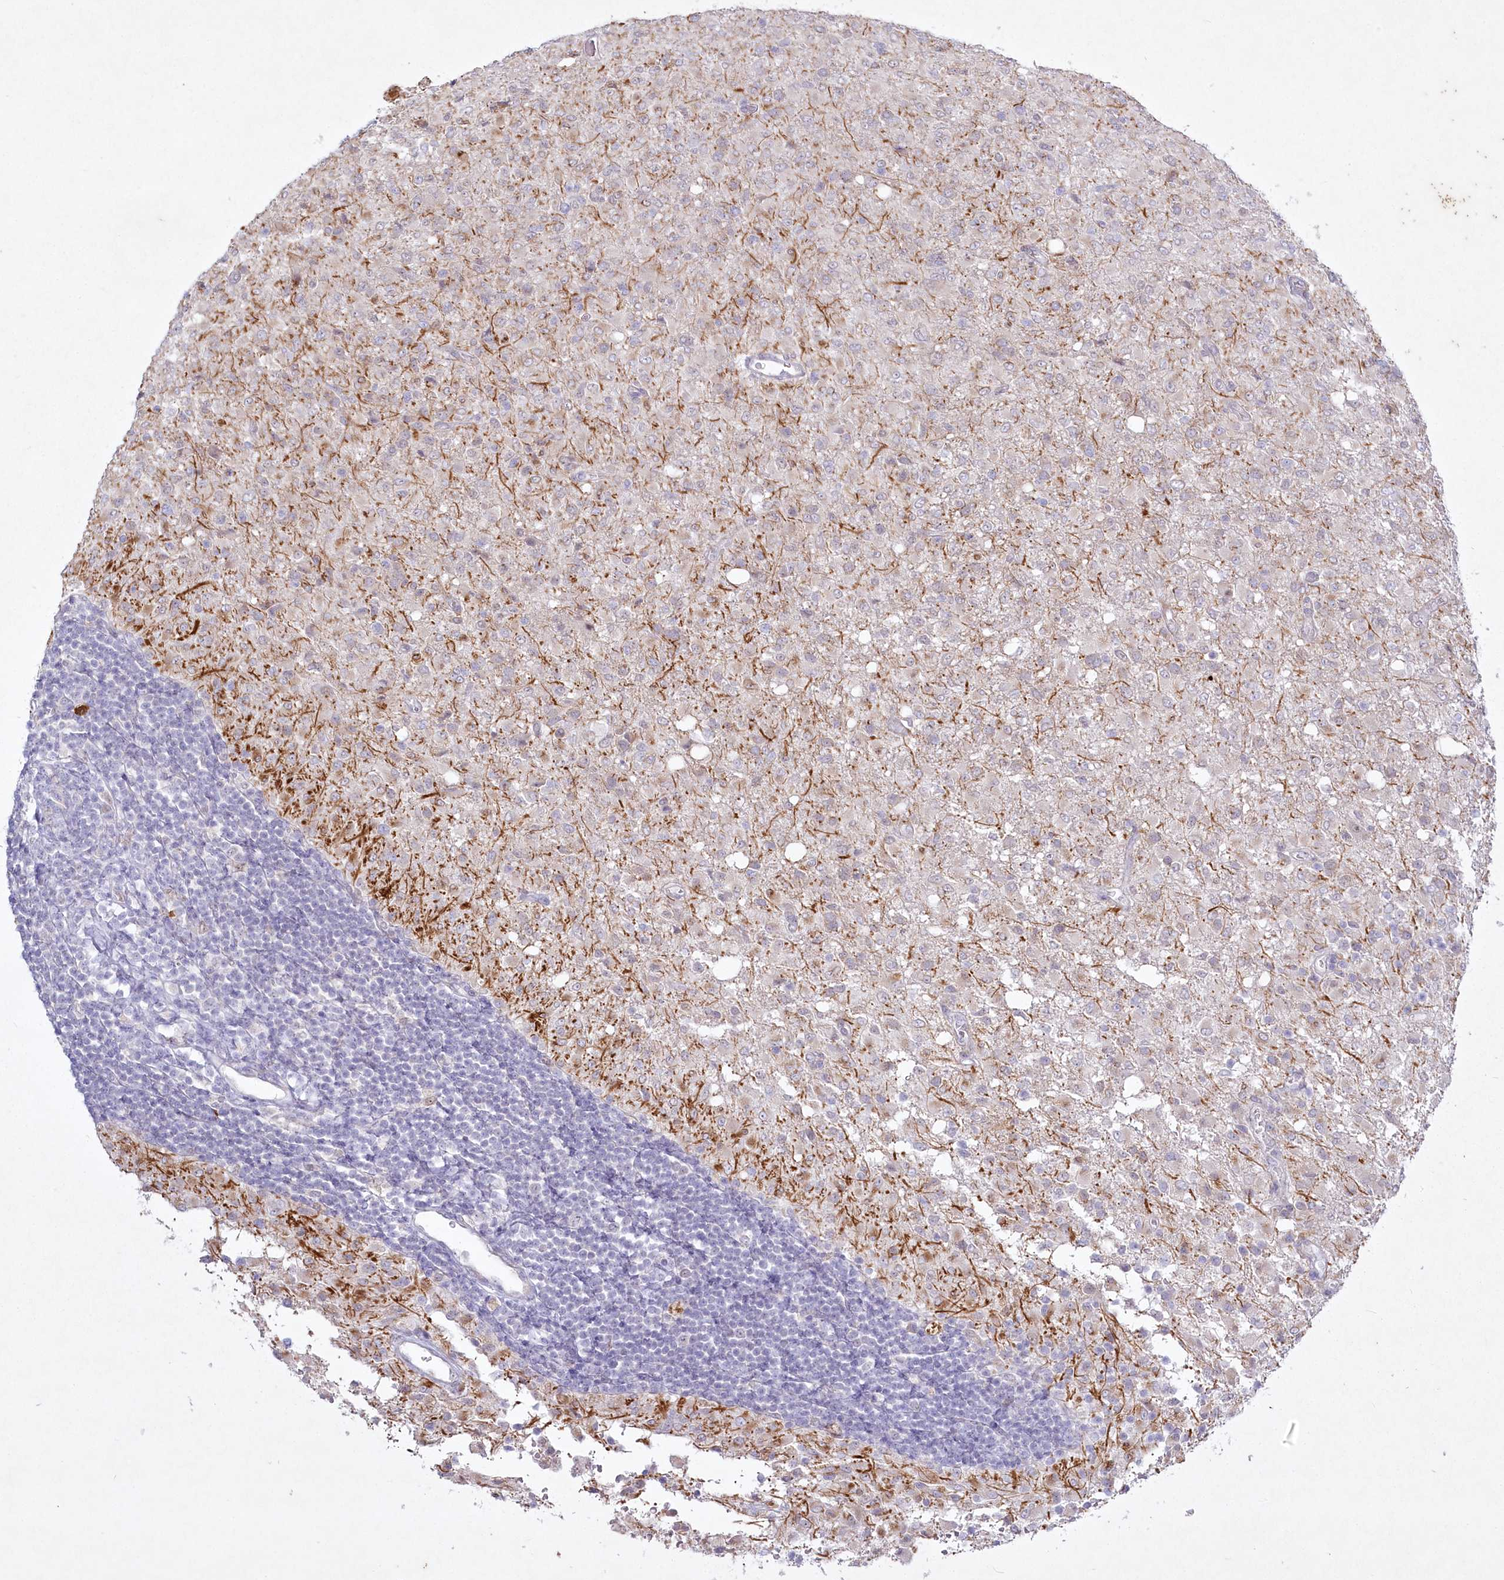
{"staining": {"intensity": "negative", "quantity": "none", "location": "none"}, "tissue": "glioma", "cell_type": "Tumor cells", "image_type": "cancer", "snomed": [{"axis": "morphology", "description": "Glioma, malignant, High grade"}, {"axis": "topography", "description": "Brain"}], "caption": "The image shows no staining of tumor cells in glioma.", "gene": "ABITRAM", "patient": {"sex": "female", "age": 57}}